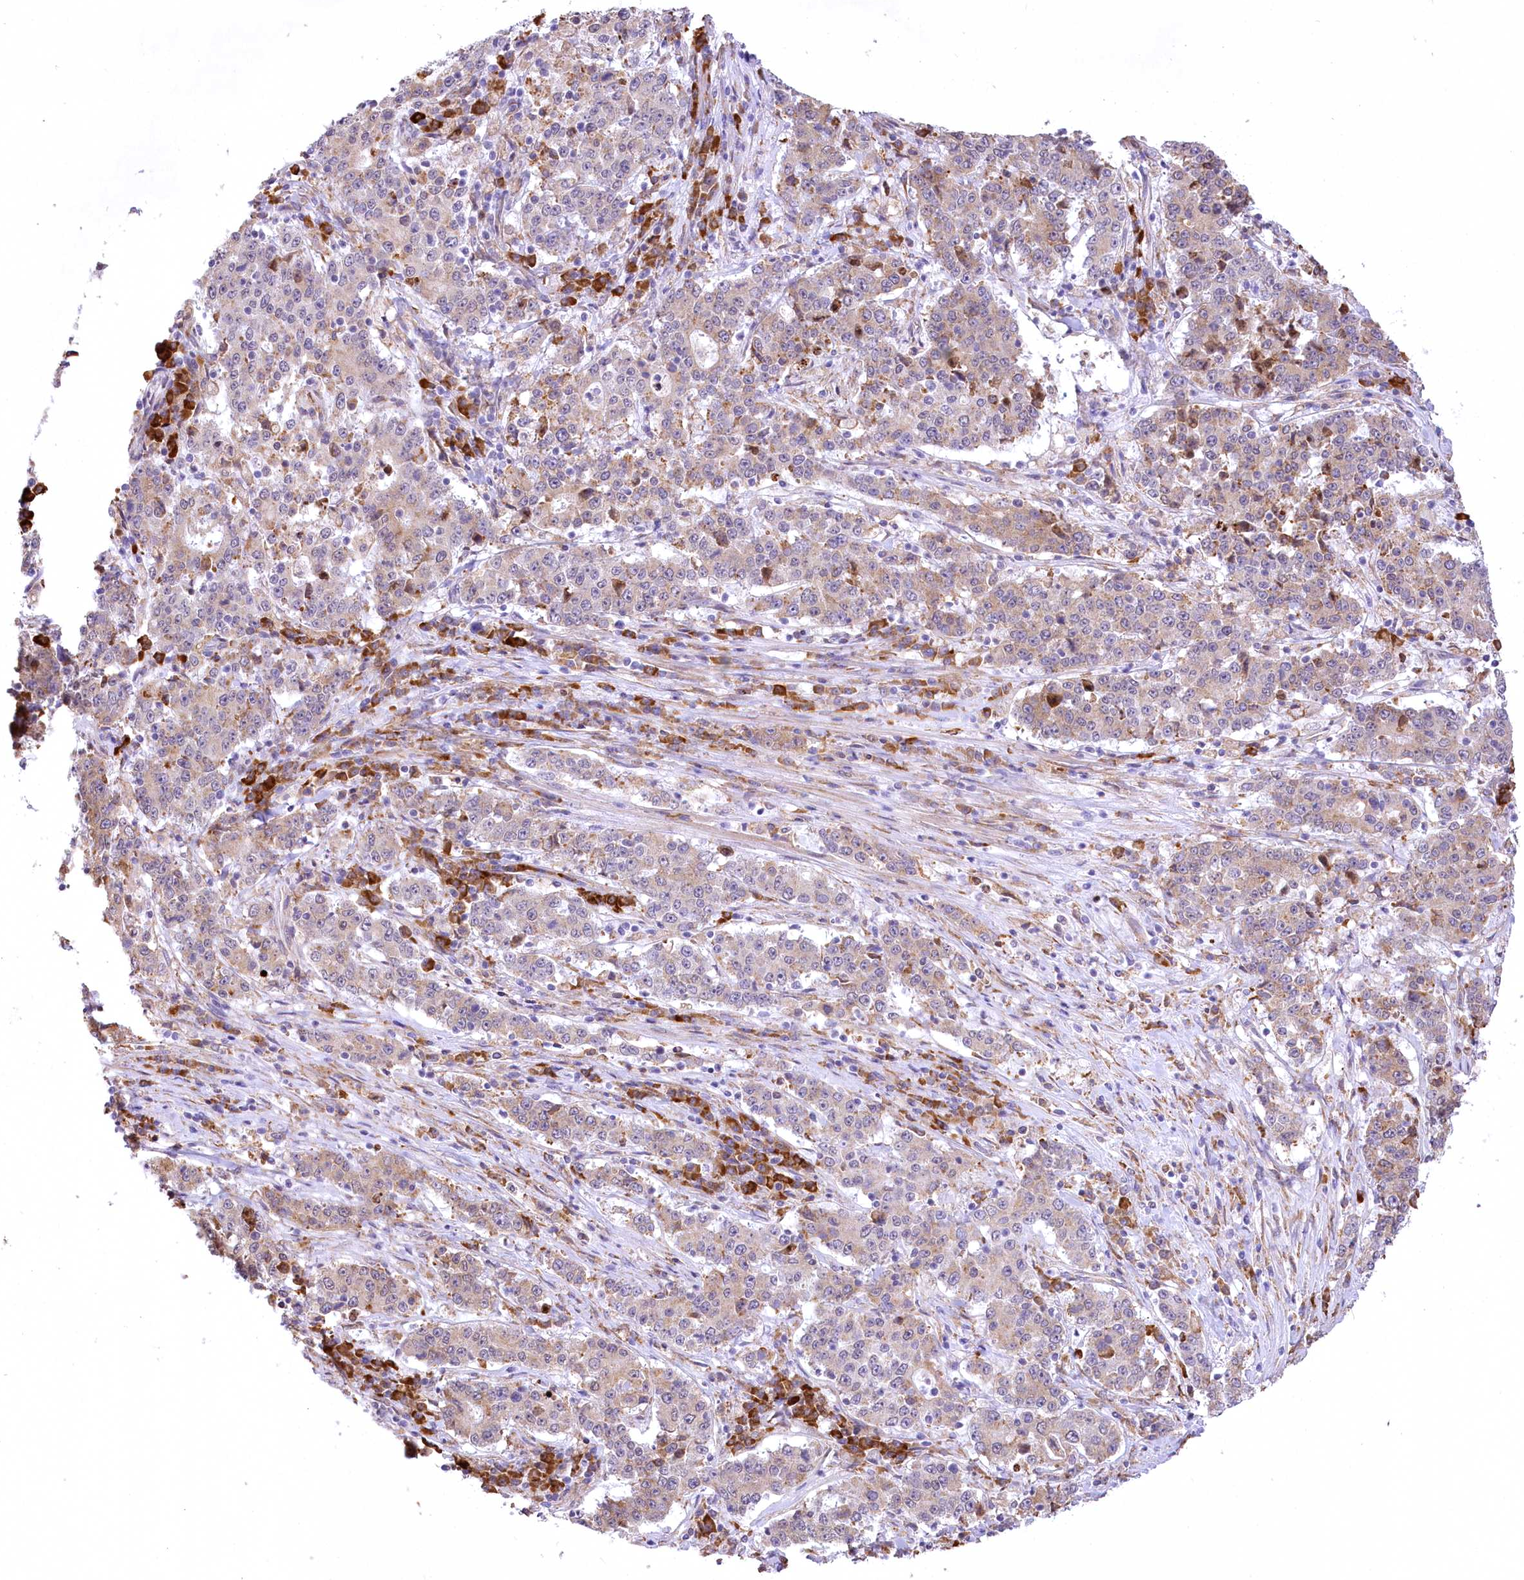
{"staining": {"intensity": "weak", "quantity": "<25%", "location": "cytoplasmic/membranous"}, "tissue": "stomach cancer", "cell_type": "Tumor cells", "image_type": "cancer", "snomed": [{"axis": "morphology", "description": "Adenocarcinoma, NOS"}, {"axis": "topography", "description": "Stomach"}], "caption": "This is a histopathology image of immunohistochemistry (IHC) staining of stomach cancer, which shows no expression in tumor cells.", "gene": "NCKAP5", "patient": {"sex": "male", "age": 59}}